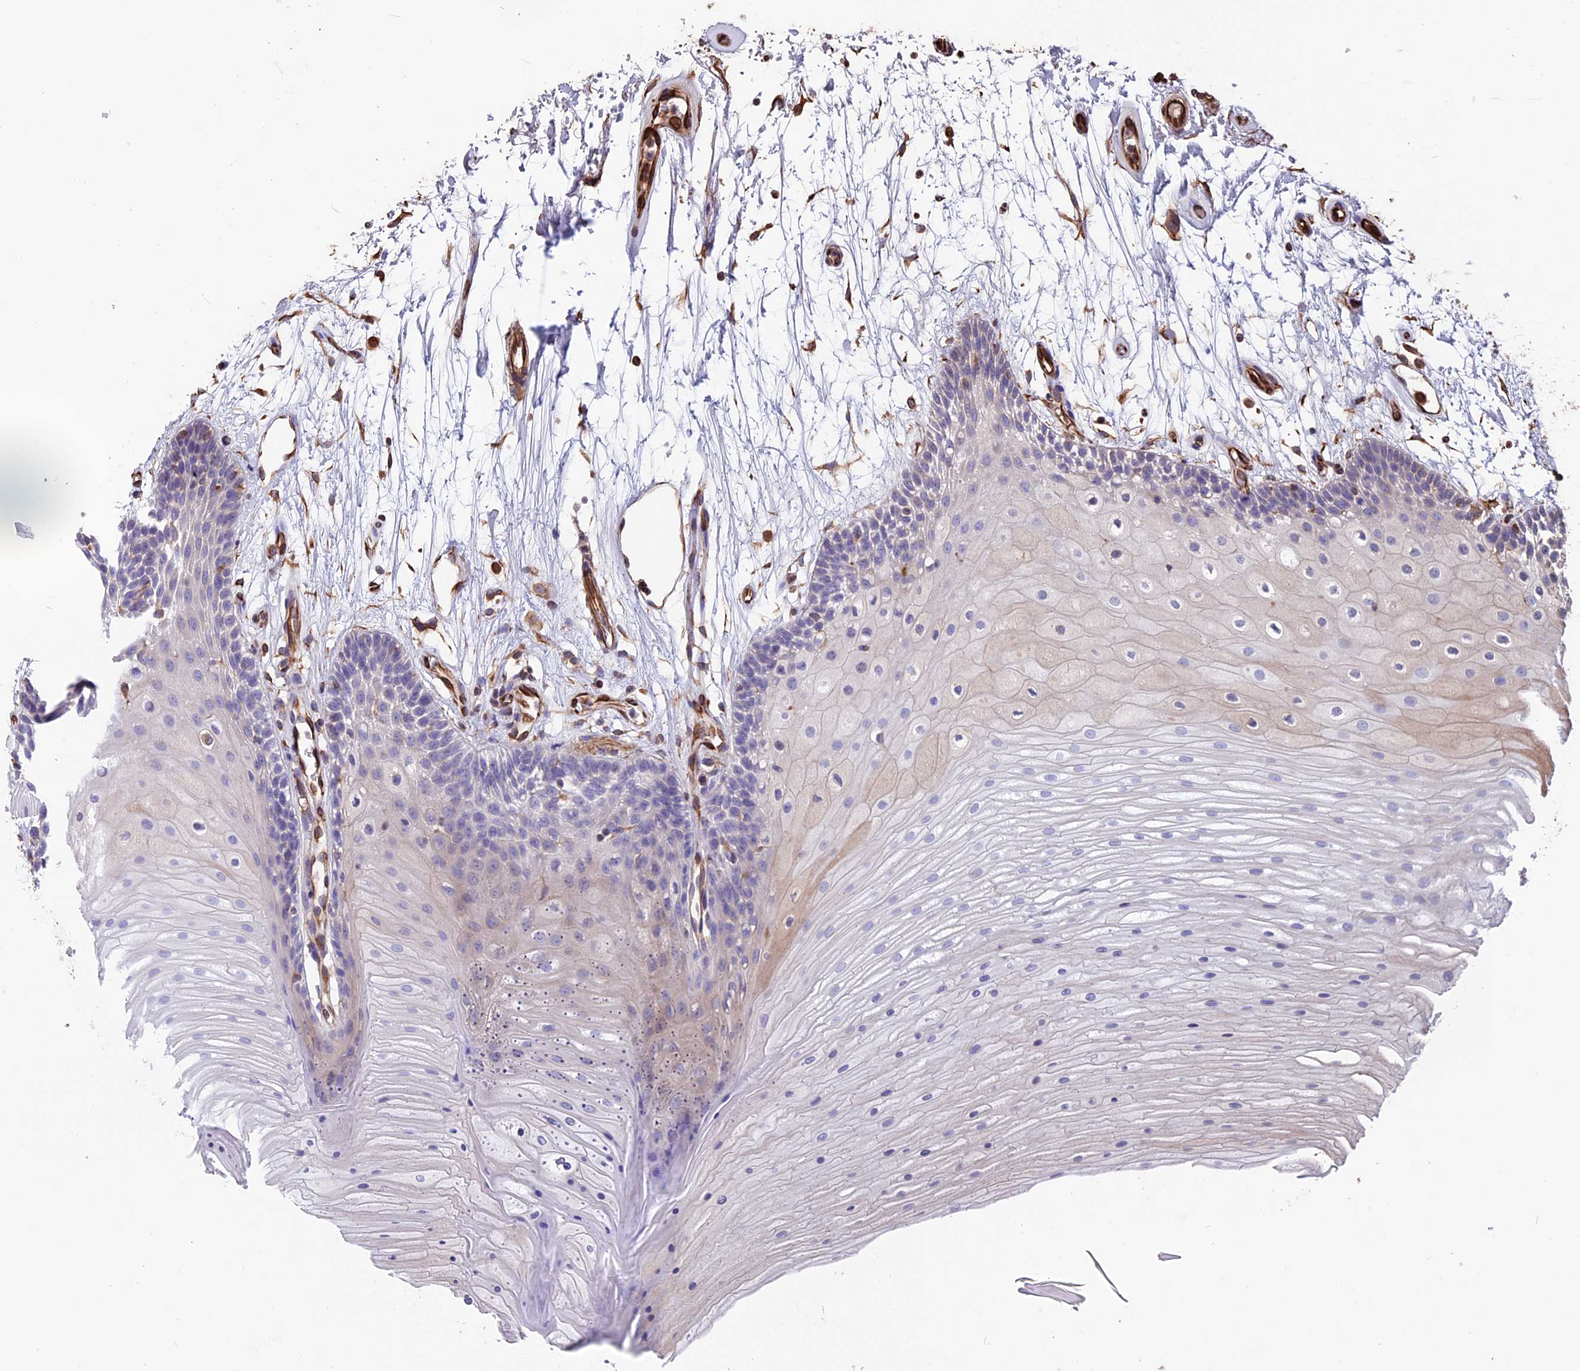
{"staining": {"intensity": "negative", "quantity": "none", "location": "none"}, "tissue": "oral mucosa", "cell_type": "Squamous epithelial cells", "image_type": "normal", "snomed": [{"axis": "morphology", "description": "Normal tissue, NOS"}, {"axis": "topography", "description": "Oral tissue"}], "caption": "Protein analysis of benign oral mucosa exhibits no significant staining in squamous epithelial cells. The staining was performed using DAB (3,3'-diaminobenzidine) to visualize the protein expression in brown, while the nuclei were stained in blue with hematoxylin (Magnification: 20x).", "gene": "SEH1L", "patient": {"sex": "female", "age": 80}}